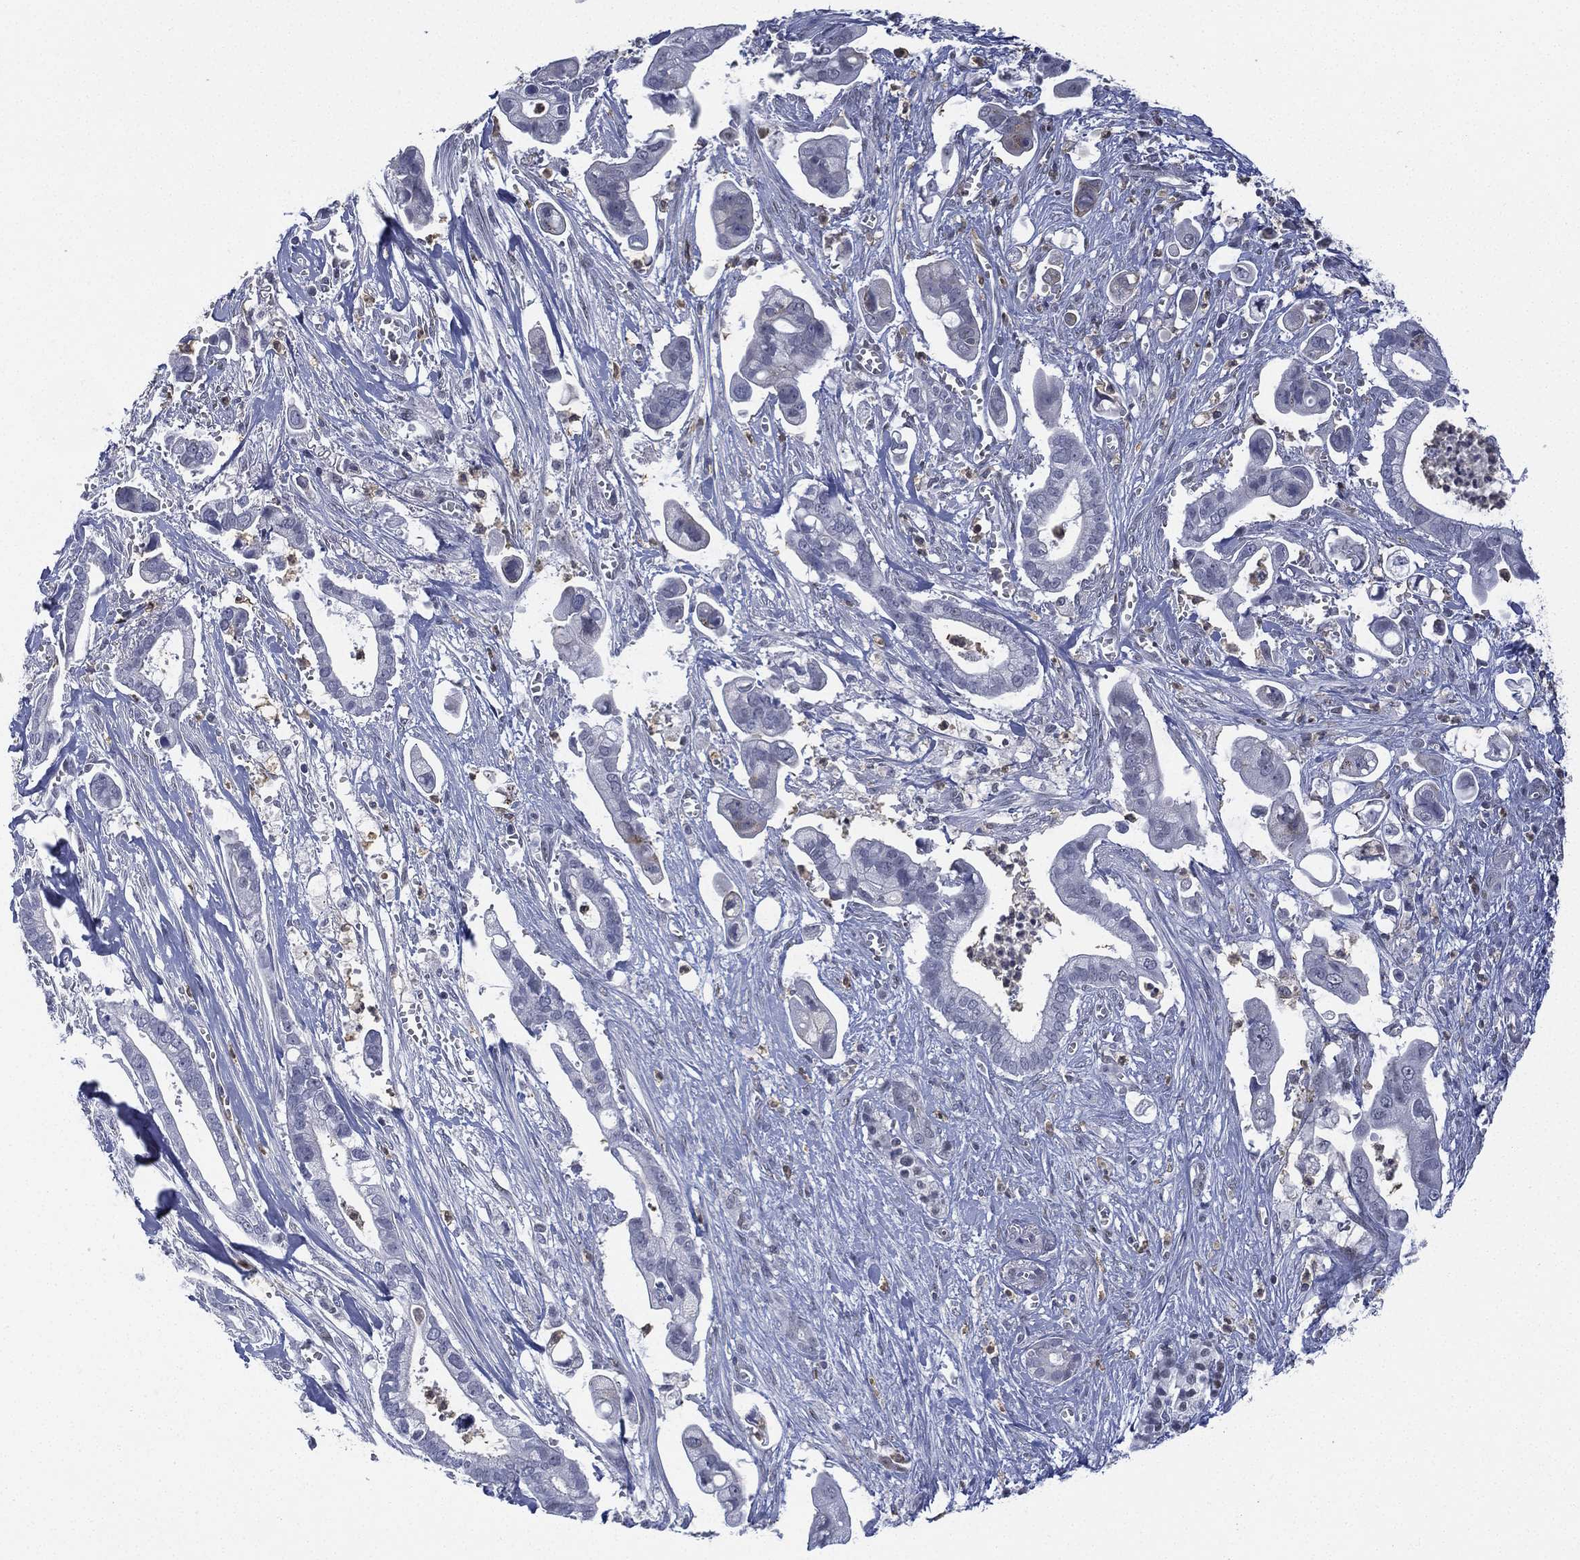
{"staining": {"intensity": "negative", "quantity": "none", "location": "none"}, "tissue": "pancreatic cancer", "cell_type": "Tumor cells", "image_type": "cancer", "snomed": [{"axis": "morphology", "description": "Adenocarcinoma, NOS"}, {"axis": "topography", "description": "Pancreas"}], "caption": "Immunohistochemistry (IHC) micrograph of neoplastic tissue: pancreatic cancer (adenocarcinoma) stained with DAB displays no significant protein staining in tumor cells.", "gene": "ZNF711", "patient": {"sex": "male", "age": 61}}